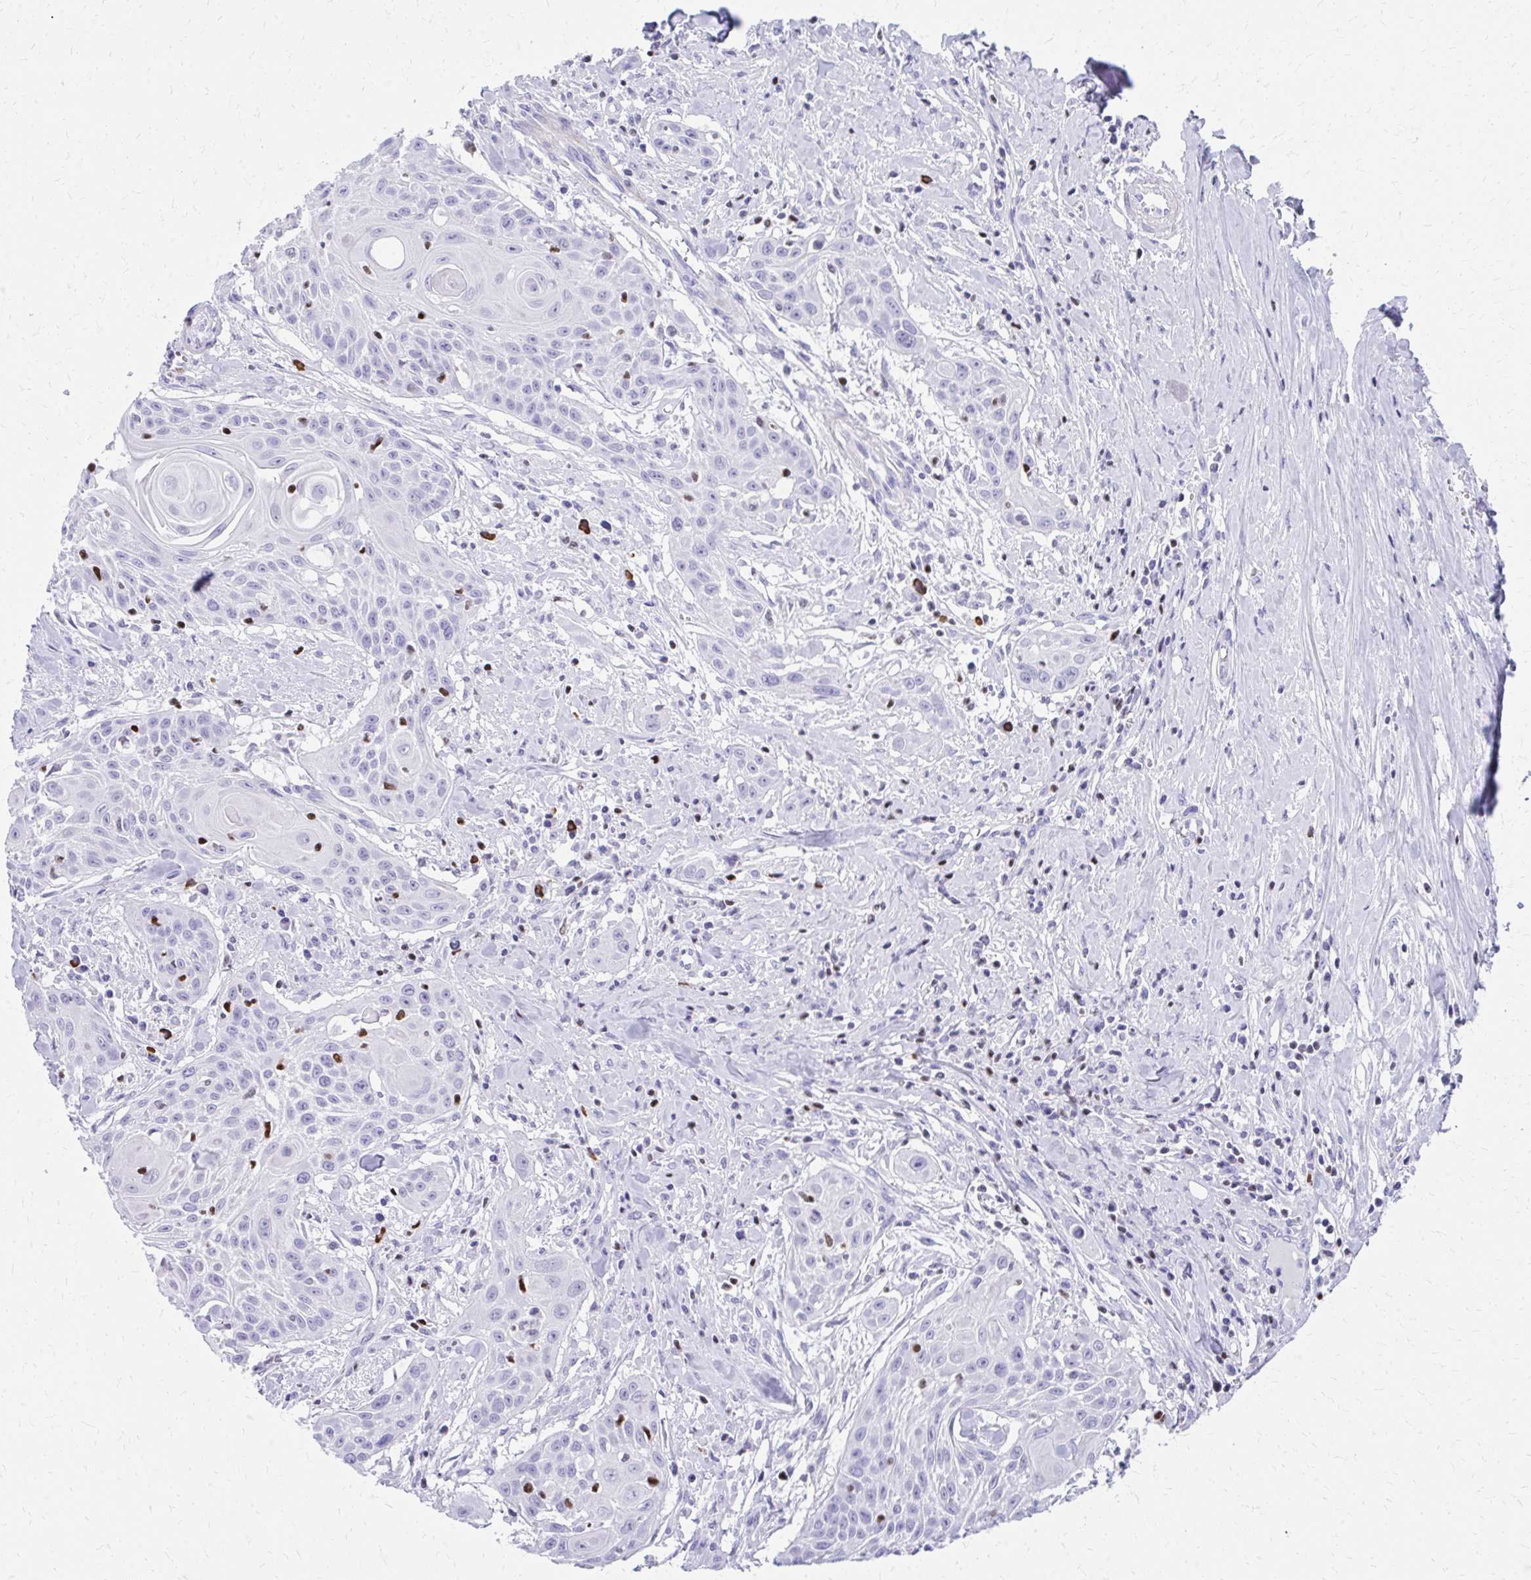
{"staining": {"intensity": "negative", "quantity": "none", "location": "none"}, "tissue": "head and neck cancer", "cell_type": "Tumor cells", "image_type": "cancer", "snomed": [{"axis": "morphology", "description": "Squamous cell carcinoma, NOS"}, {"axis": "topography", "description": "Lymph node"}, {"axis": "topography", "description": "Salivary gland"}, {"axis": "topography", "description": "Head-Neck"}], "caption": "Tumor cells show no significant positivity in head and neck squamous cell carcinoma. (DAB immunohistochemistry visualized using brightfield microscopy, high magnification).", "gene": "RUNX3", "patient": {"sex": "female", "age": 74}}